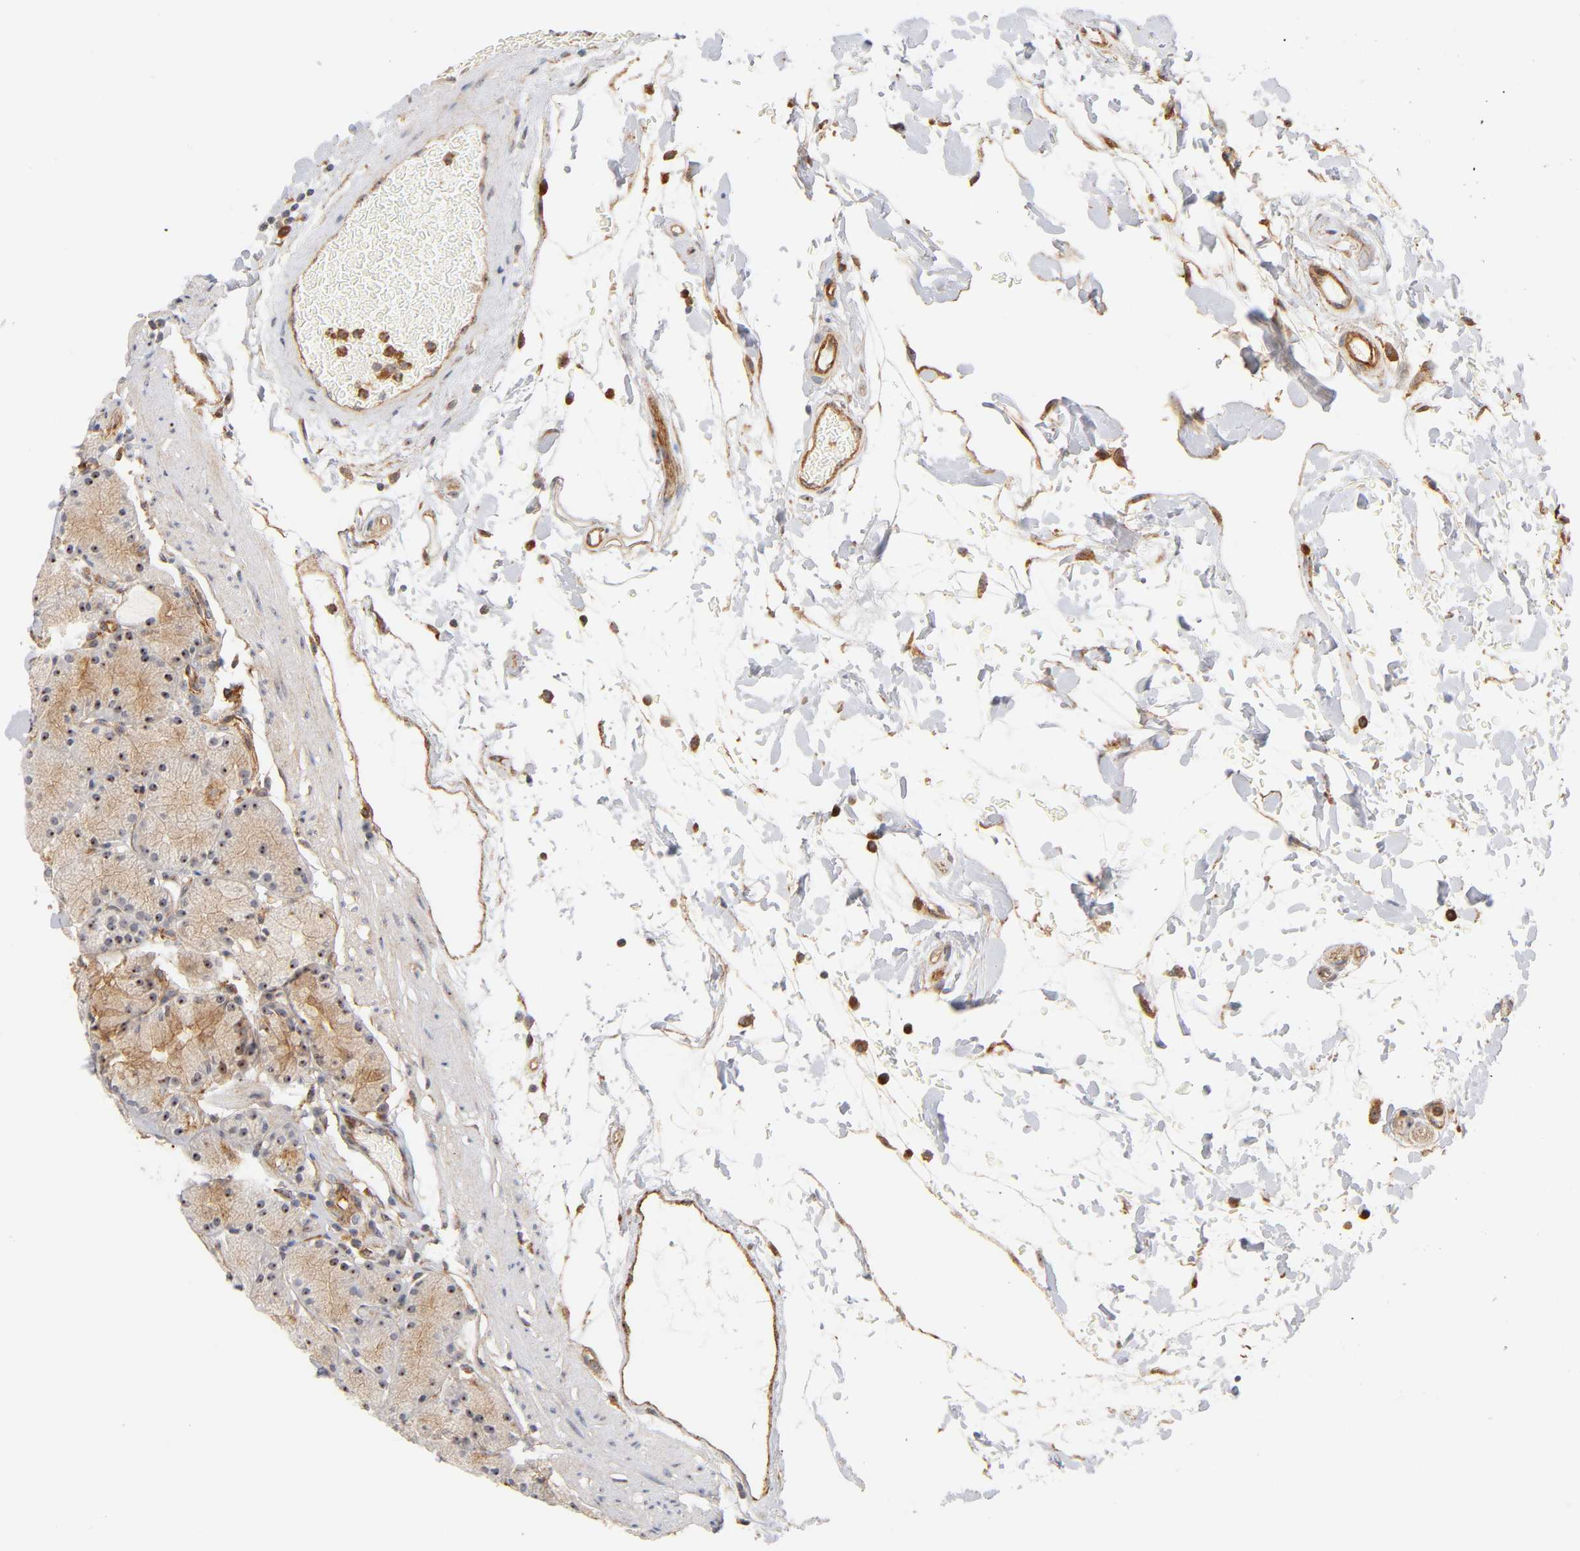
{"staining": {"intensity": "strong", "quantity": ">75%", "location": "cytoplasmic/membranous,nuclear"}, "tissue": "stomach", "cell_type": "Glandular cells", "image_type": "normal", "snomed": [{"axis": "morphology", "description": "Normal tissue, NOS"}, {"axis": "topography", "description": "Stomach, upper"}, {"axis": "topography", "description": "Stomach"}], "caption": "Protein positivity by immunohistochemistry shows strong cytoplasmic/membranous,nuclear expression in about >75% of glandular cells in normal stomach.", "gene": "PLD1", "patient": {"sex": "male", "age": 76}}